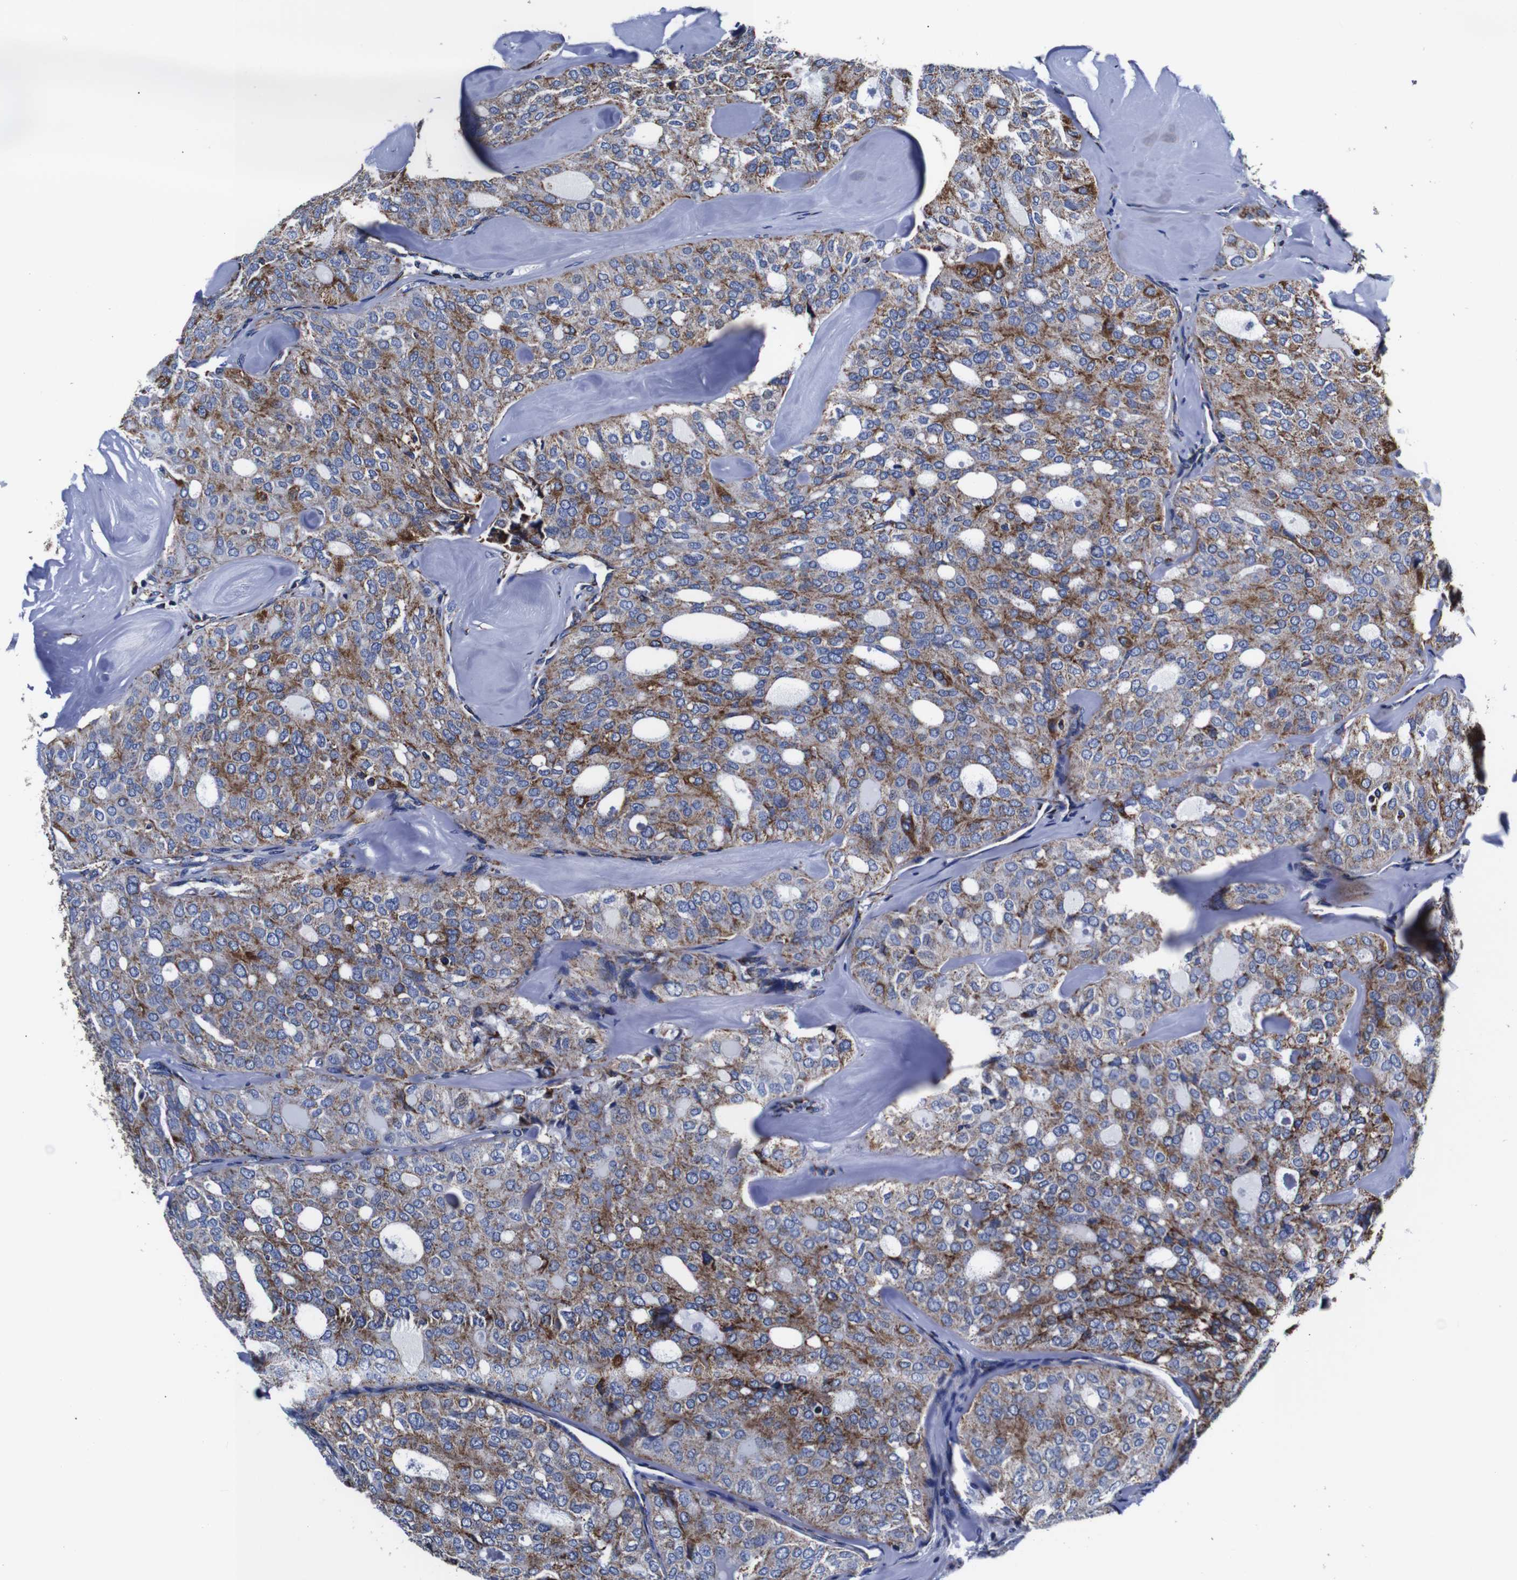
{"staining": {"intensity": "moderate", "quantity": ">75%", "location": "cytoplasmic/membranous"}, "tissue": "thyroid cancer", "cell_type": "Tumor cells", "image_type": "cancer", "snomed": [{"axis": "morphology", "description": "Follicular adenoma carcinoma, NOS"}, {"axis": "topography", "description": "Thyroid gland"}], "caption": "Immunohistochemistry micrograph of human thyroid cancer (follicular adenoma carcinoma) stained for a protein (brown), which exhibits medium levels of moderate cytoplasmic/membranous expression in about >75% of tumor cells.", "gene": "FKBP9", "patient": {"sex": "male", "age": 75}}